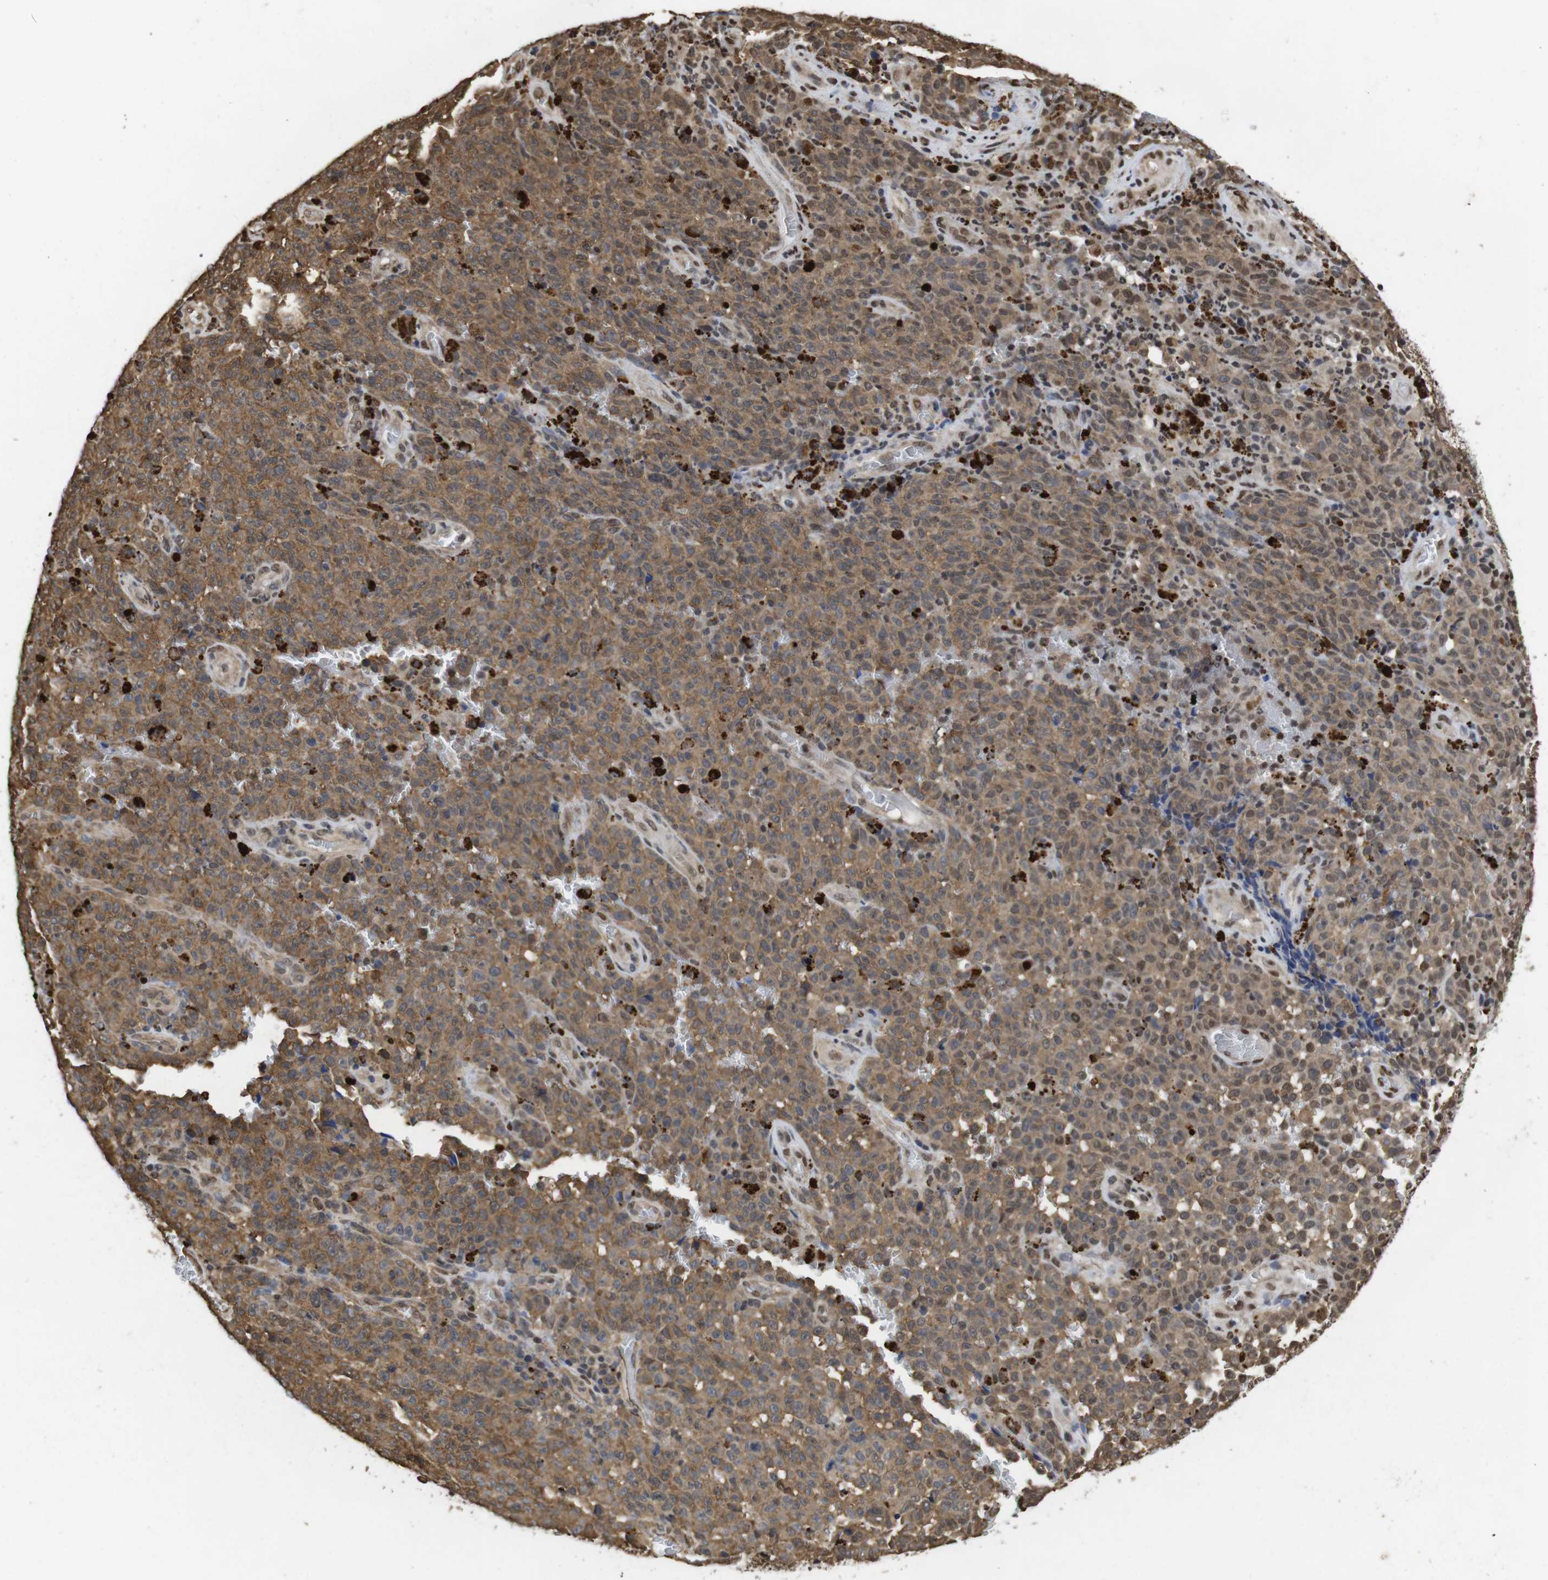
{"staining": {"intensity": "moderate", "quantity": ">75%", "location": "cytoplasmic/membranous,nuclear"}, "tissue": "melanoma", "cell_type": "Tumor cells", "image_type": "cancer", "snomed": [{"axis": "morphology", "description": "Malignant melanoma, NOS"}, {"axis": "topography", "description": "Skin"}], "caption": "A brown stain labels moderate cytoplasmic/membranous and nuclear expression of a protein in melanoma tumor cells. Immunohistochemistry stains the protein of interest in brown and the nuclei are stained blue.", "gene": "SUMO3", "patient": {"sex": "female", "age": 82}}